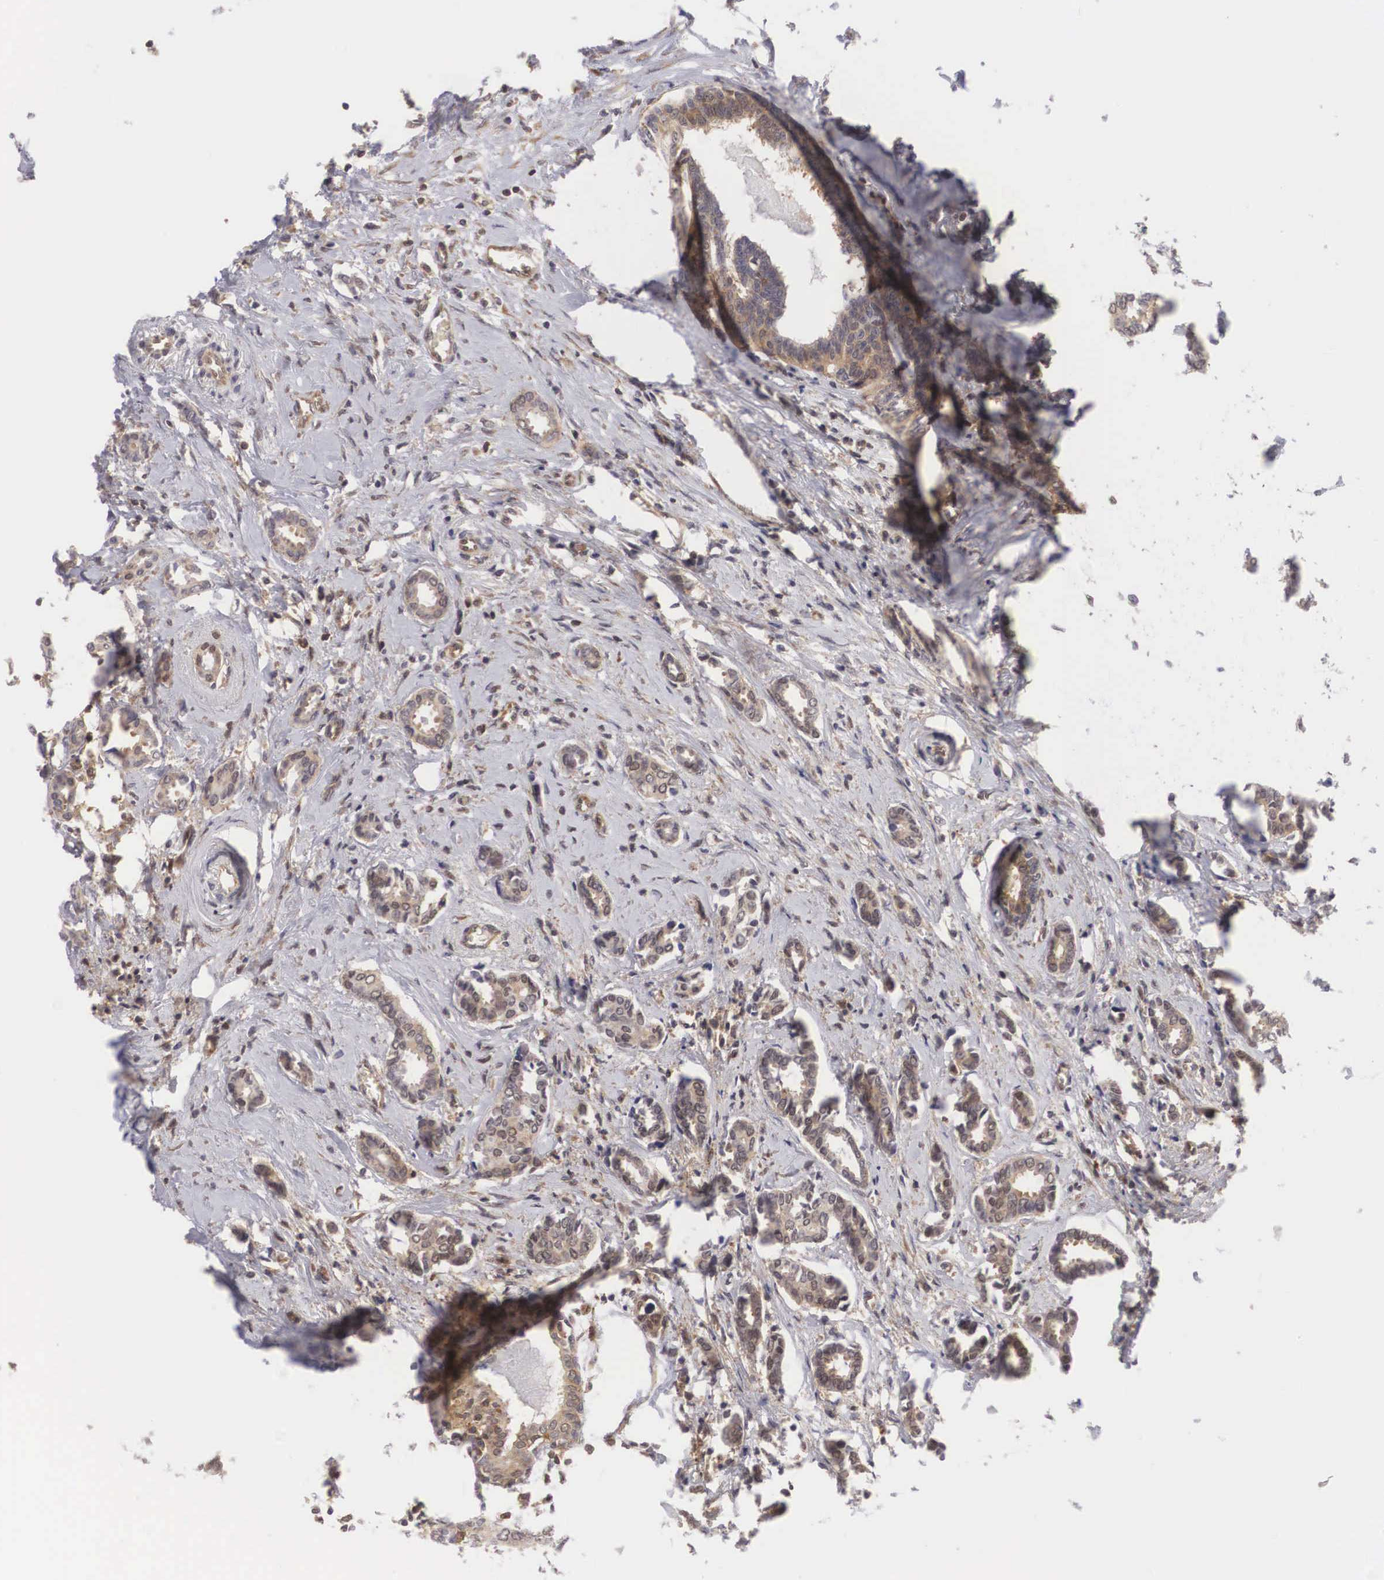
{"staining": {"intensity": "weak", "quantity": ">75%", "location": "cytoplasmic/membranous,nuclear"}, "tissue": "breast cancer", "cell_type": "Tumor cells", "image_type": "cancer", "snomed": [{"axis": "morphology", "description": "Duct carcinoma"}, {"axis": "topography", "description": "Breast"}], "caption": "Tumor cells exhibit low levels of weak cytoplasmic/membranous and nuclear staining in approximately >75% of cells in human breast cancer (intraductal carcinoma).", "gene": "ADSL", "patient": {"sex": "female", "age": 50}}